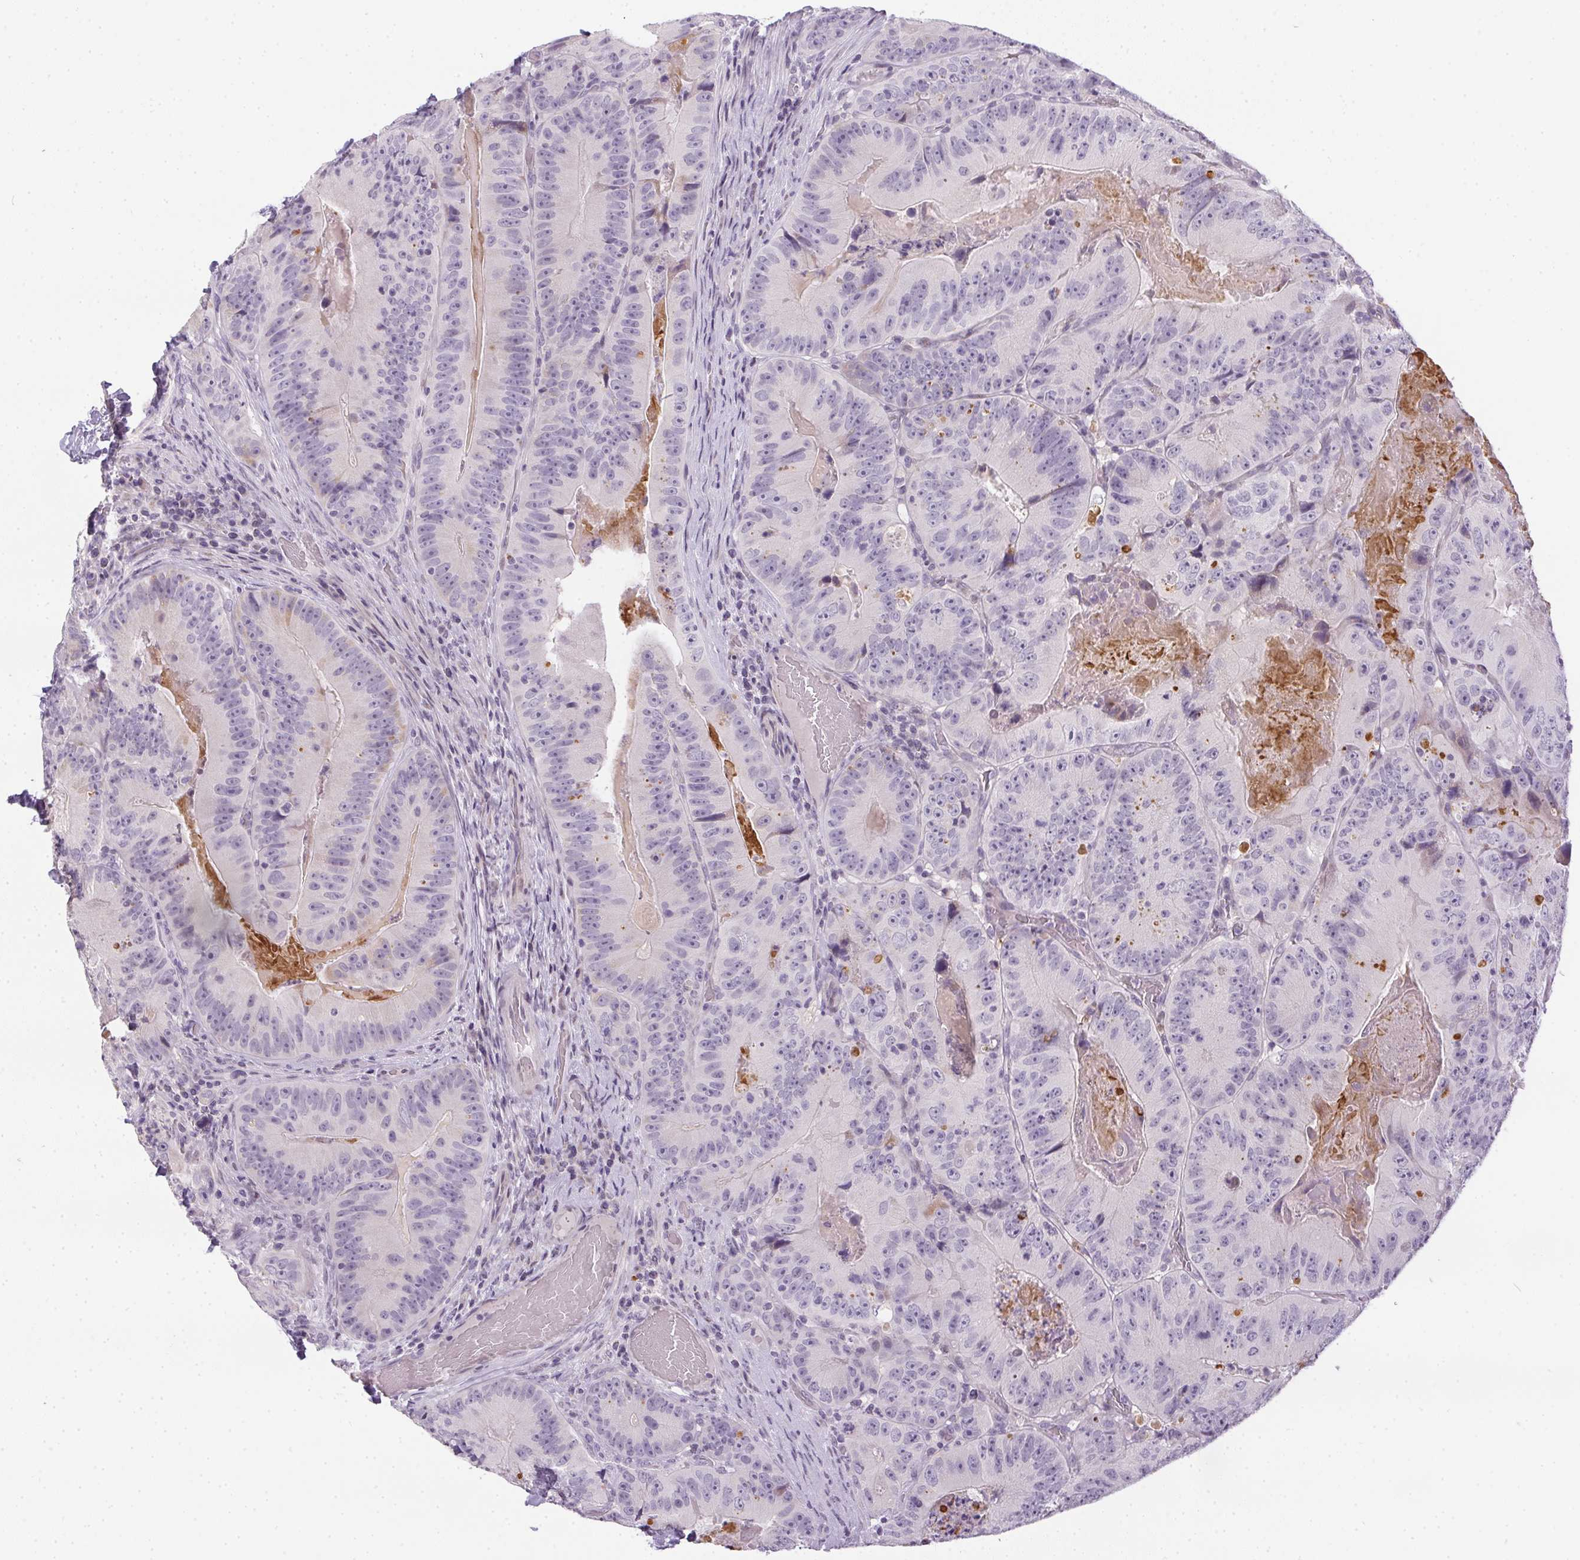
{"staining": {"intensity": "negative", "quantity": "none", "location": "none"}, "tissue": "colorectal cancer", "cell_type": "Tumor cells", "image_type": "cancer", "snomed": [{"axis": "morphology", "description": "Adenocarcinoma, NOS"}, {"axis": "topography", "description": "Colon"}], "caption": "This is an IHC image of human colorectal cancer (adenocarcinoma). There is no expression in tumor cells.", "gene": "GSDMC", "patient": {"sex": "female", "age": 86}}